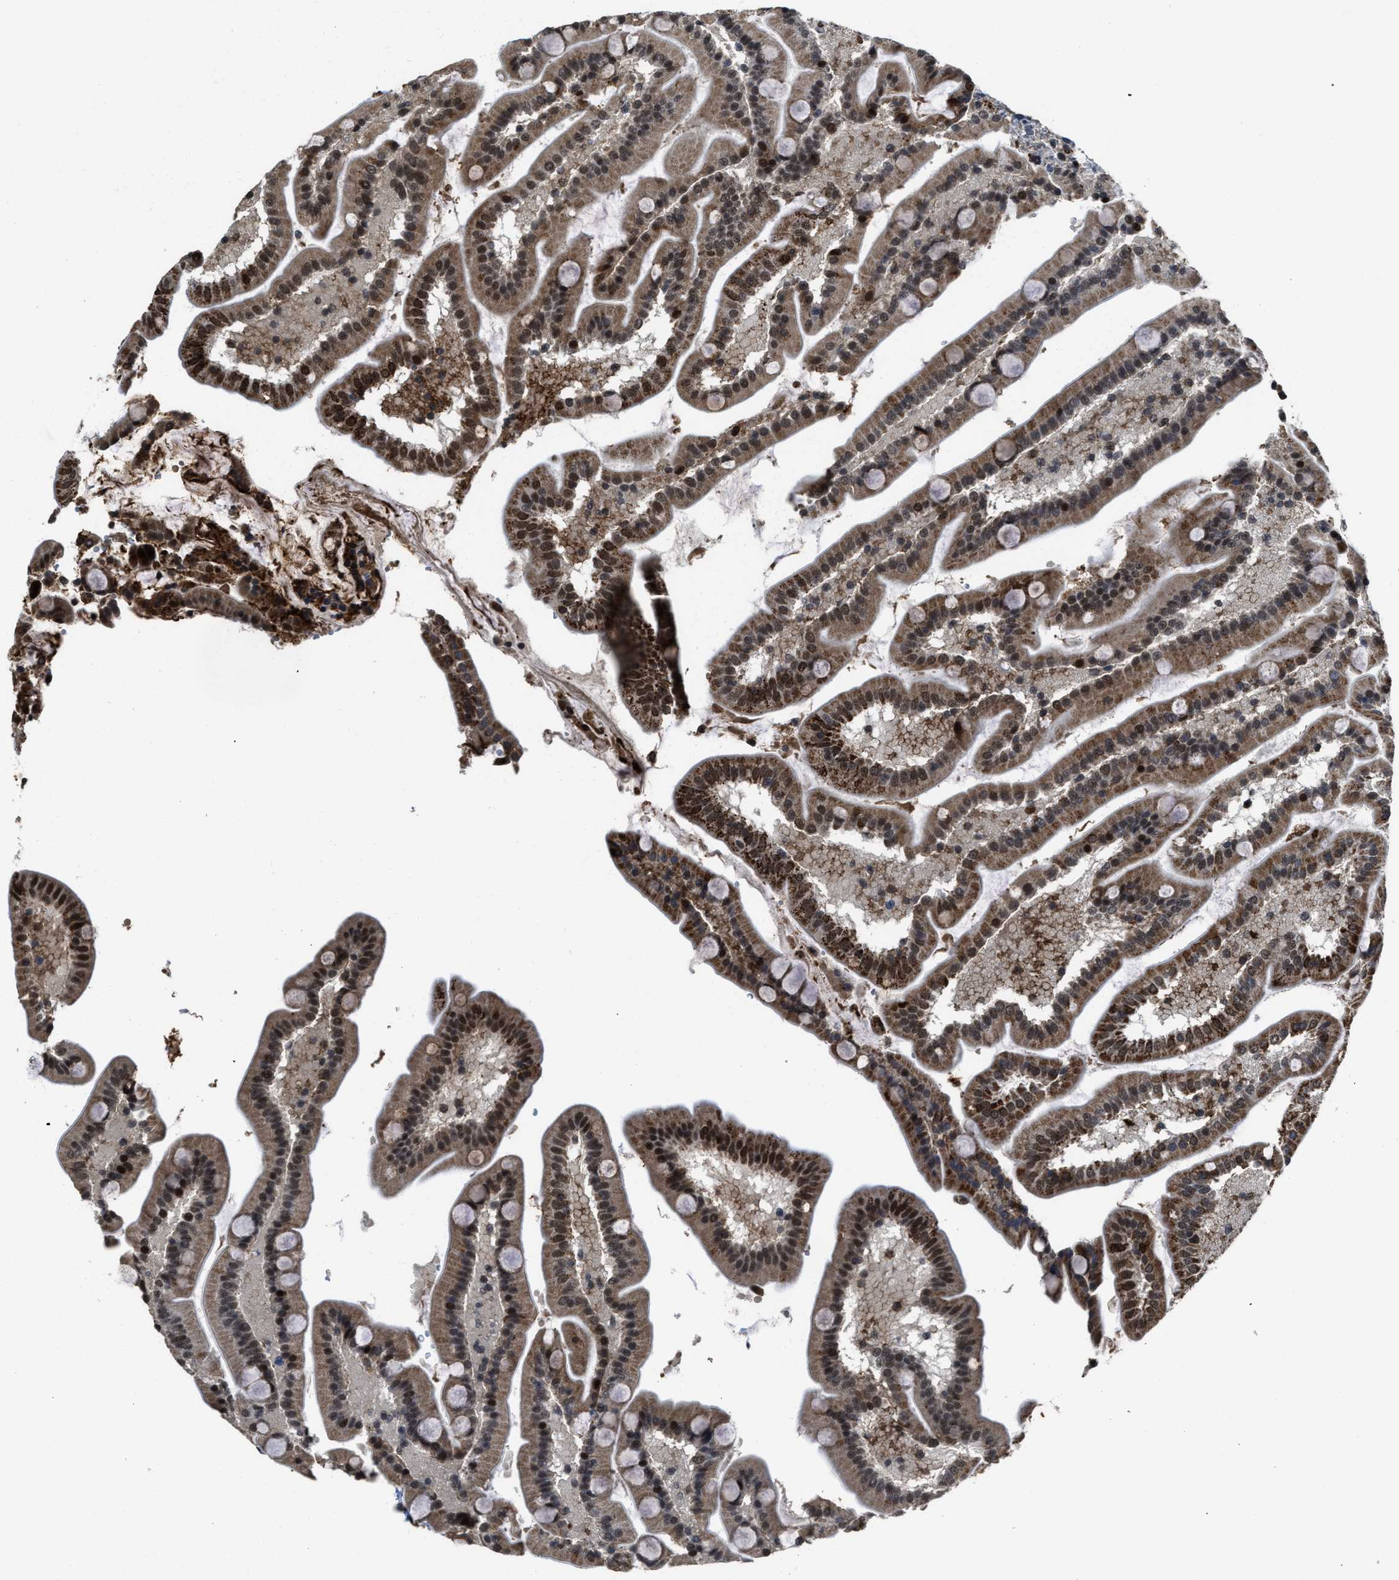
{"staining": {"intensity": "strong", "quantity": ">75%", "location": "cytoplasmic/membranous,nuclear"}, "tissue": "duodenum", "cell_type": "Glandular cells", "image_type": "normal", "snomed": [{"axis": "morphology", "description": "Normal tissue, NOS"}, {"axis": "topography", "description": "Duodenum"}], "caption": "Approximately >75% of glandular cells in unremarkable human duodenum display strong cytoplasmic/membranous,nuclear protein expression as visualized by brown immunohistochemical staining.", "gene": "ZNF250", "patient": {"sex": "male", "age": 54}}